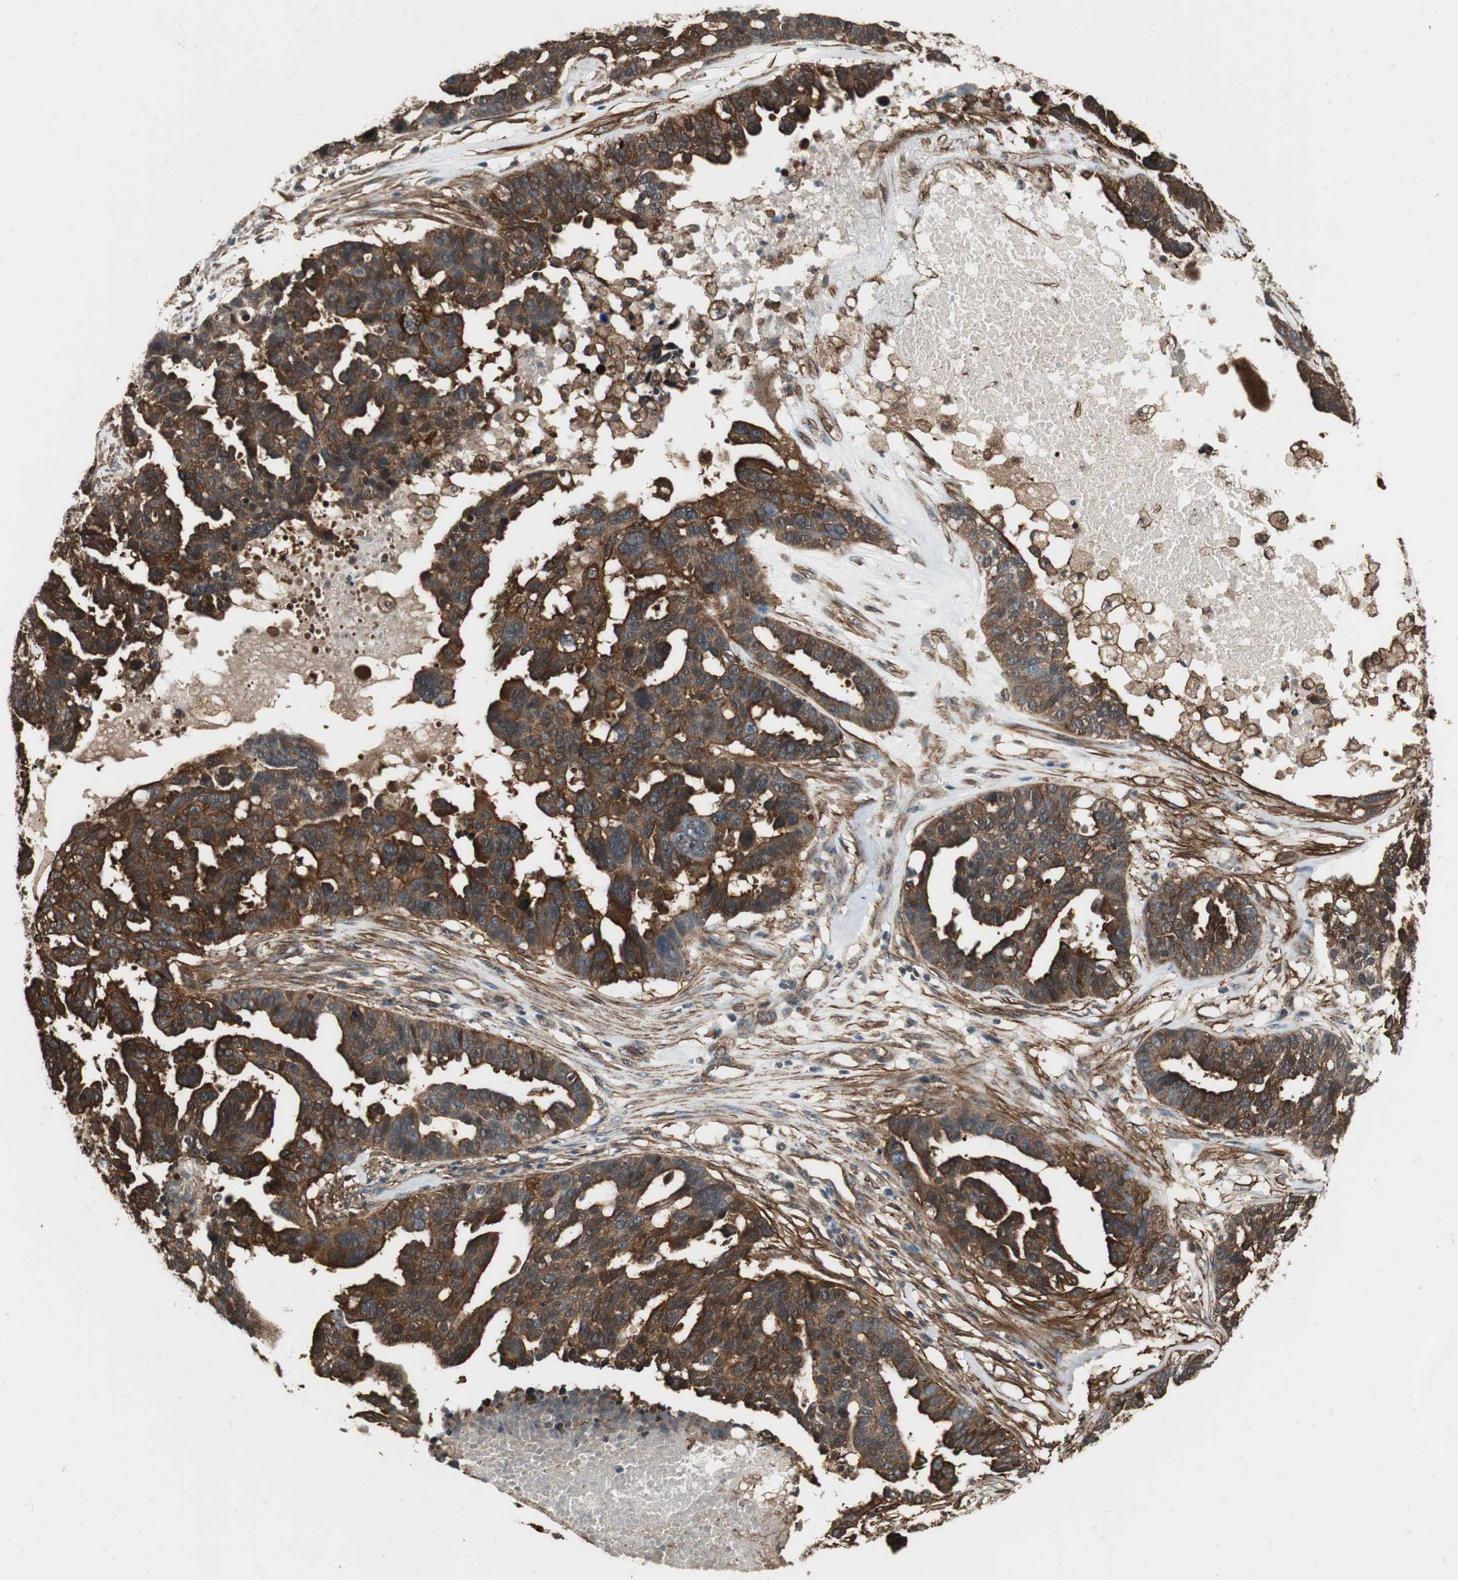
{"staining": {"intensity": "strong", "quantity": ">75%", "location": "cytoplasmic/membranous"}, "tissue": "ovarian cancer", "cell_type": "Tumor cells", "image_type": "cancer", "snomed": [{"axis": "morphology", "description": "Cystadenocarcinoma, serous, NOS"}, {"axis": "topography", "description": "Ovary"}], "caption": "Immunohistochemistry photomicrograph of neoplastic tissue: human ovarian serous cystadenocarcinoma stained using IHC reveals high levels of strong protein expression localized specifically in the cytoplasmic/membranous of tumor cells, appearing as a cytoplasmic/membranous brown color.", "gene": "PTPN11", "patient": {"sex": "female", "age": 59}}